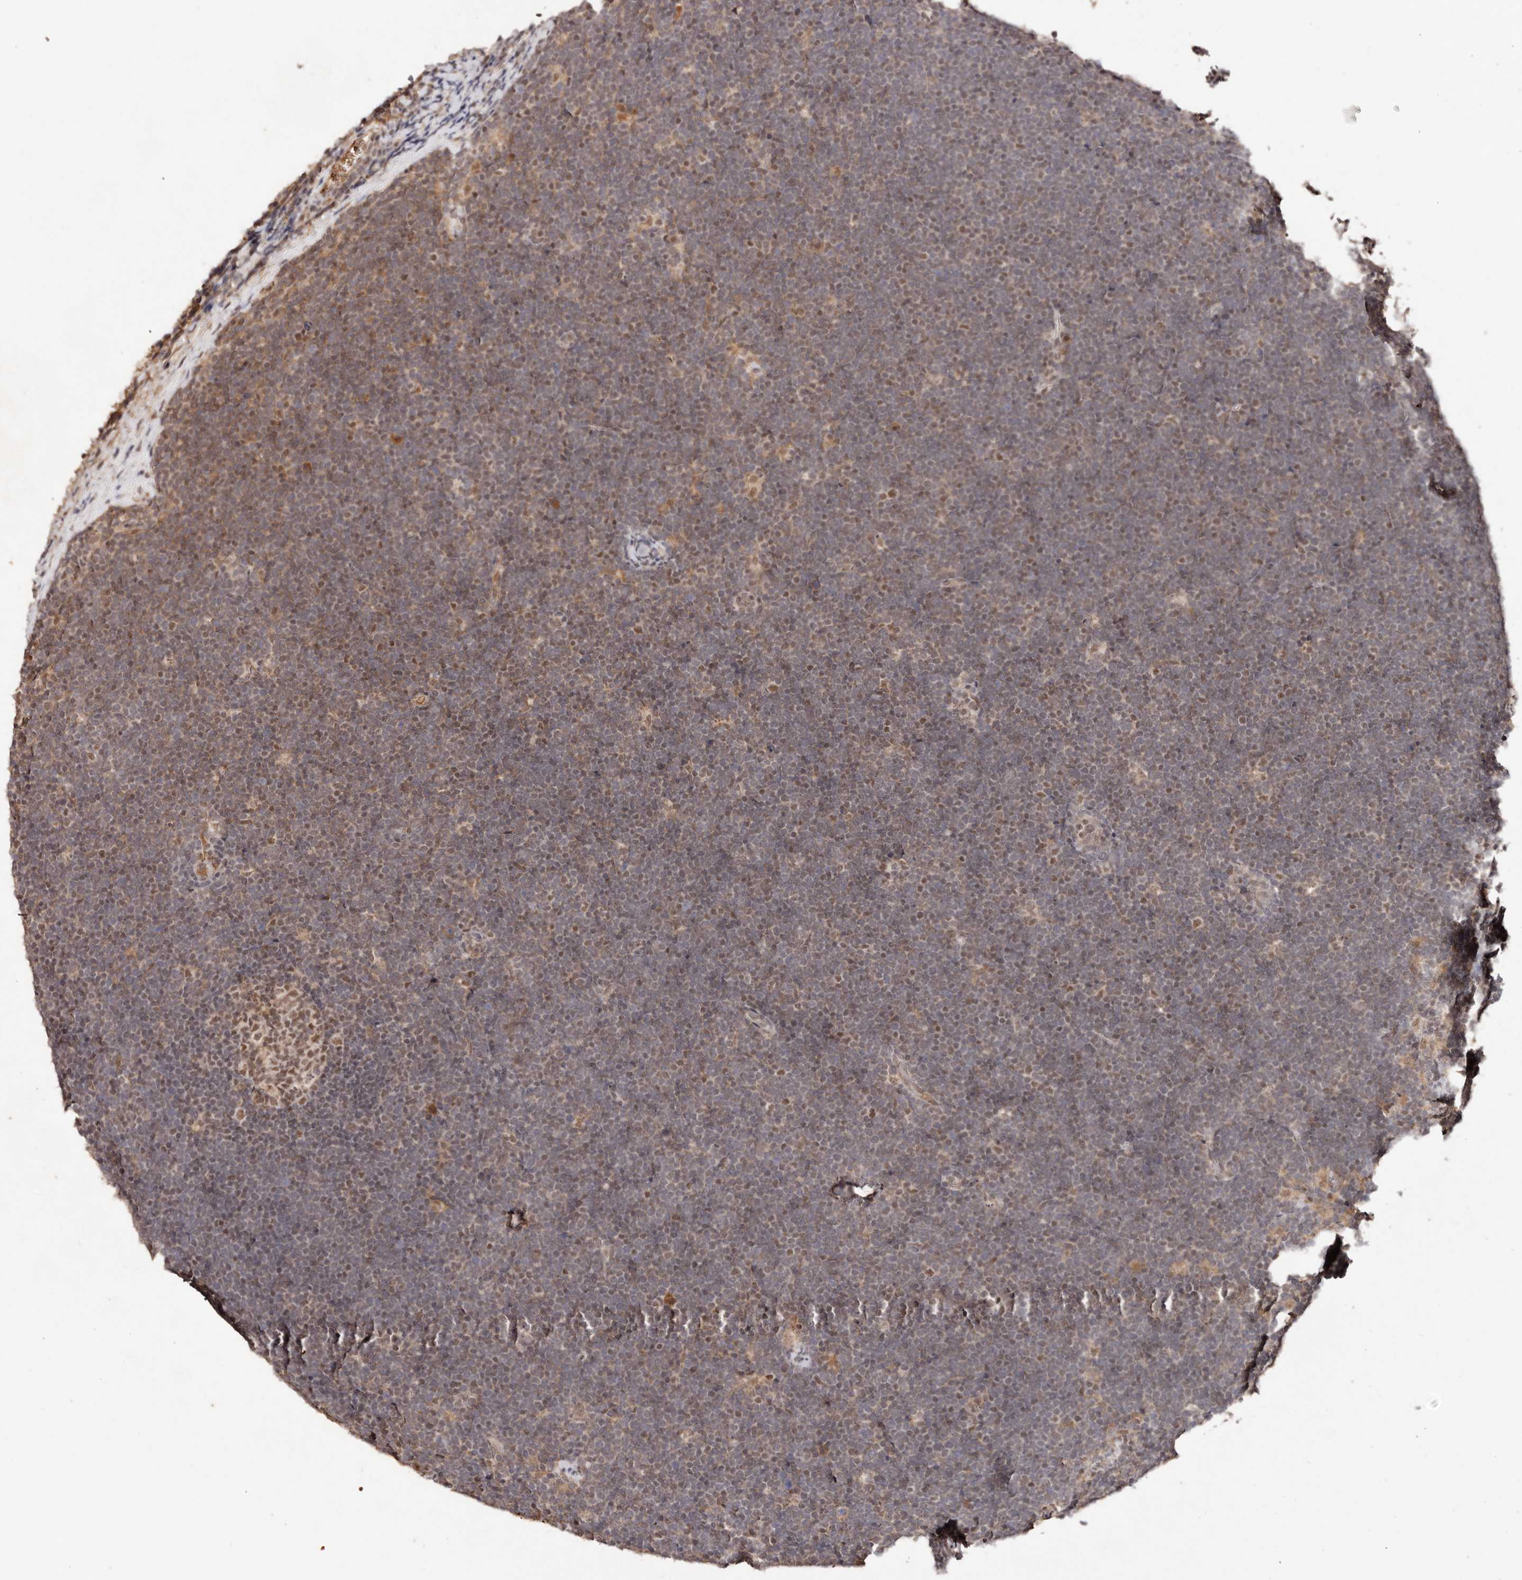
{"staining": {"intensity": "moderate", "quantity": "<25%", "location": "nuclear"}, "tissue": "lymphoma", "cell_type": "Tumor cells", "image_type": "cancer", "snomed": [{"axis": "morphology", "description": "Malignant lymphoma, non-Hodgkin's type, High grade"}, {"axis": "topography", "description": "Lymph node"}], "caption": "Protein staining of lymphoma tissue shows moderate nuclear expression in about <25% of tumor cells. (brown staining indicates protein expression, while blue staining denotes nuclei).", "gene": "BICRAL", "patient": {"sex": "male", "age": 13}}